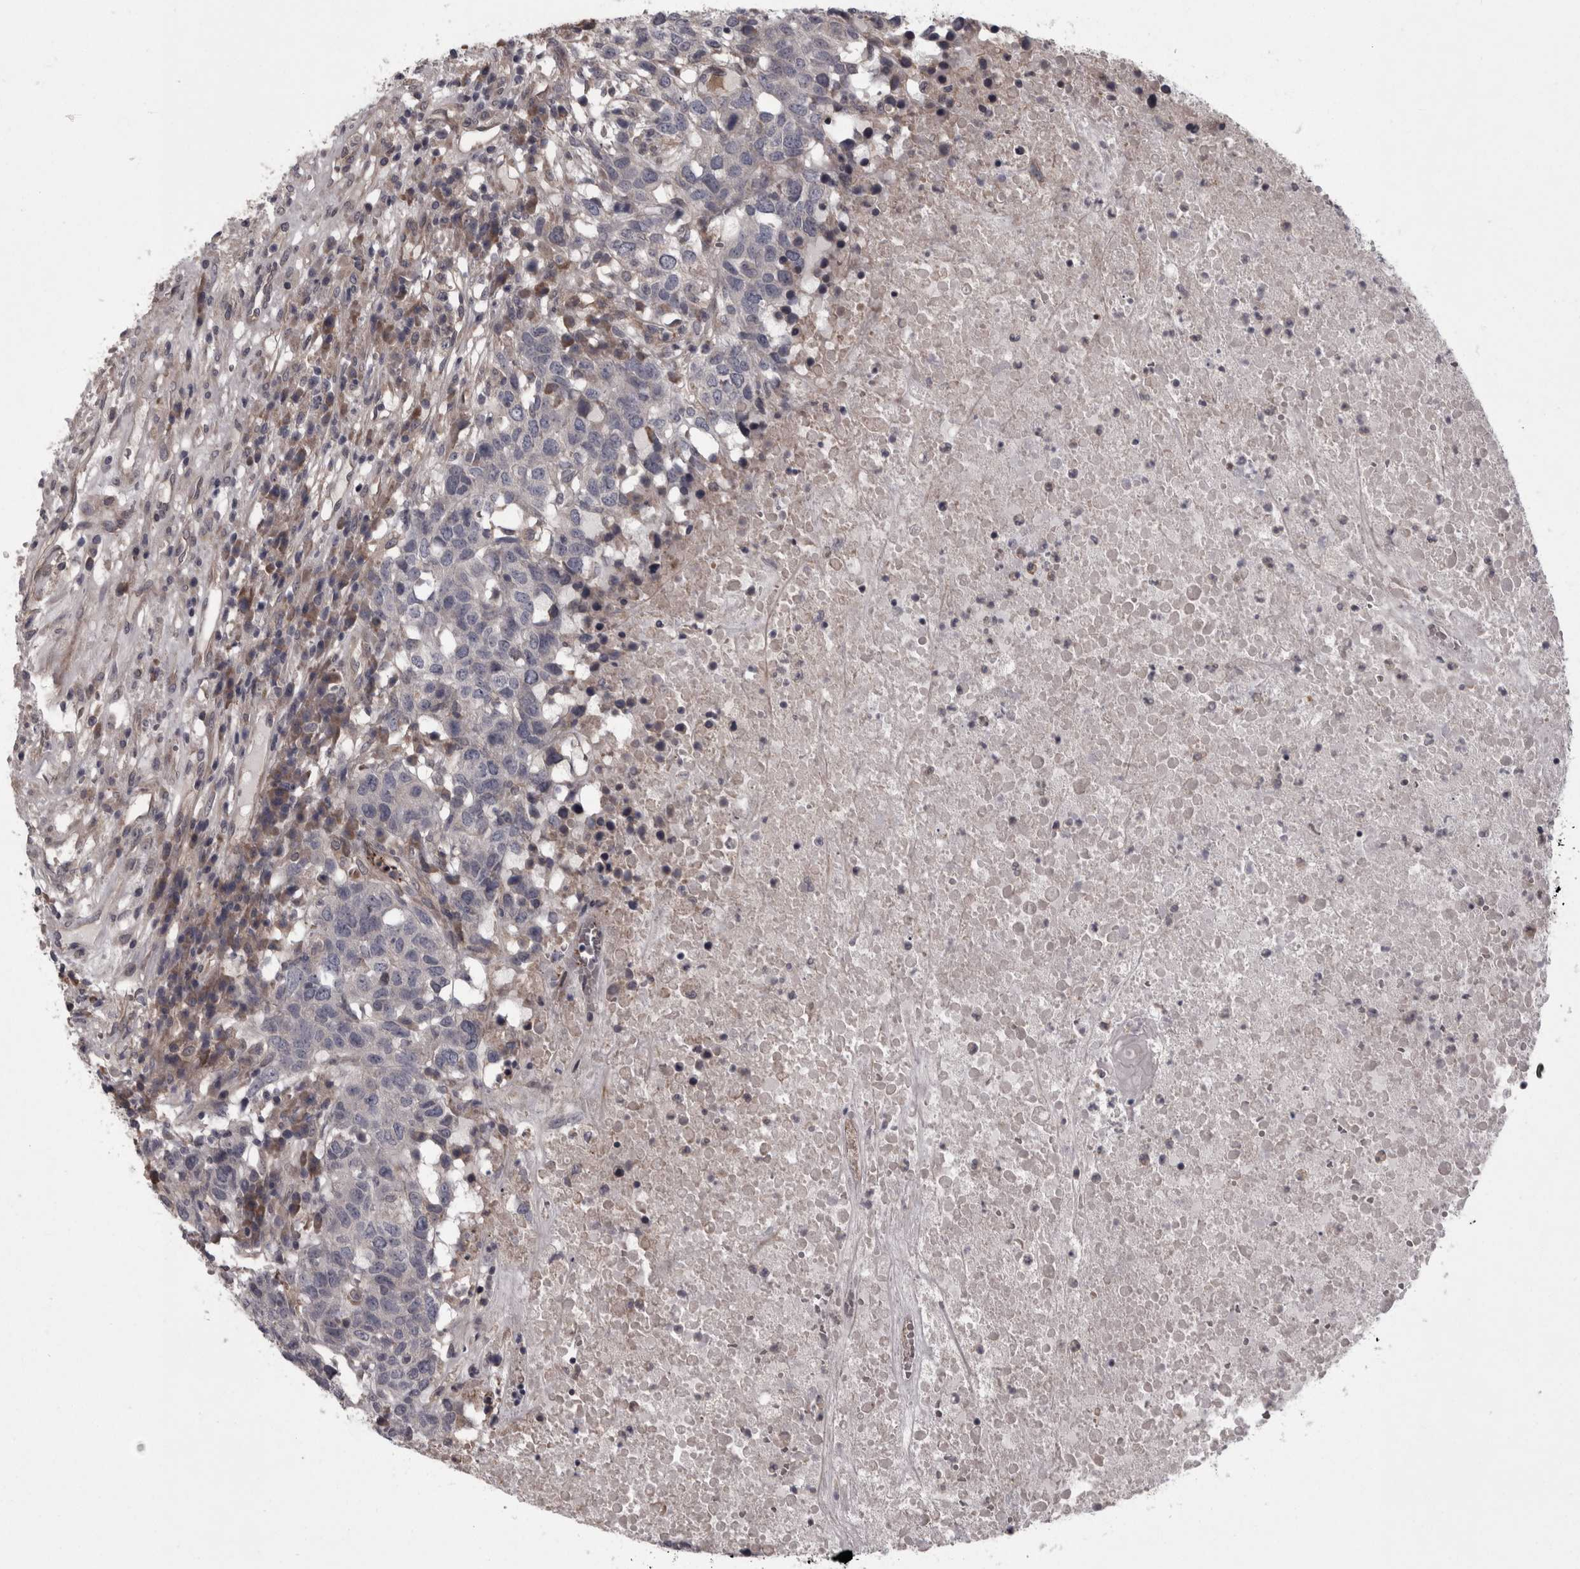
{"staining": {"intensity": "negative", "quantity": "none", "location": "none"}, "tissue": "head and neck cancer", "cell_type": "Tumor cells", "image_type": "cancer", "snomed": [{"axis": "morphology", "description": "Squamous cell carcinoma, NOS"}, {"axis": "topography", "description": "Head-Neck"}], "caption": "A high-resolution micrograph shows IHC staining of squamous cell carcinoma (head and neck), which shows no significant expression in tumor cells.", "gene": "RSU1", "patient": {"sex": "male", "age": 66}}